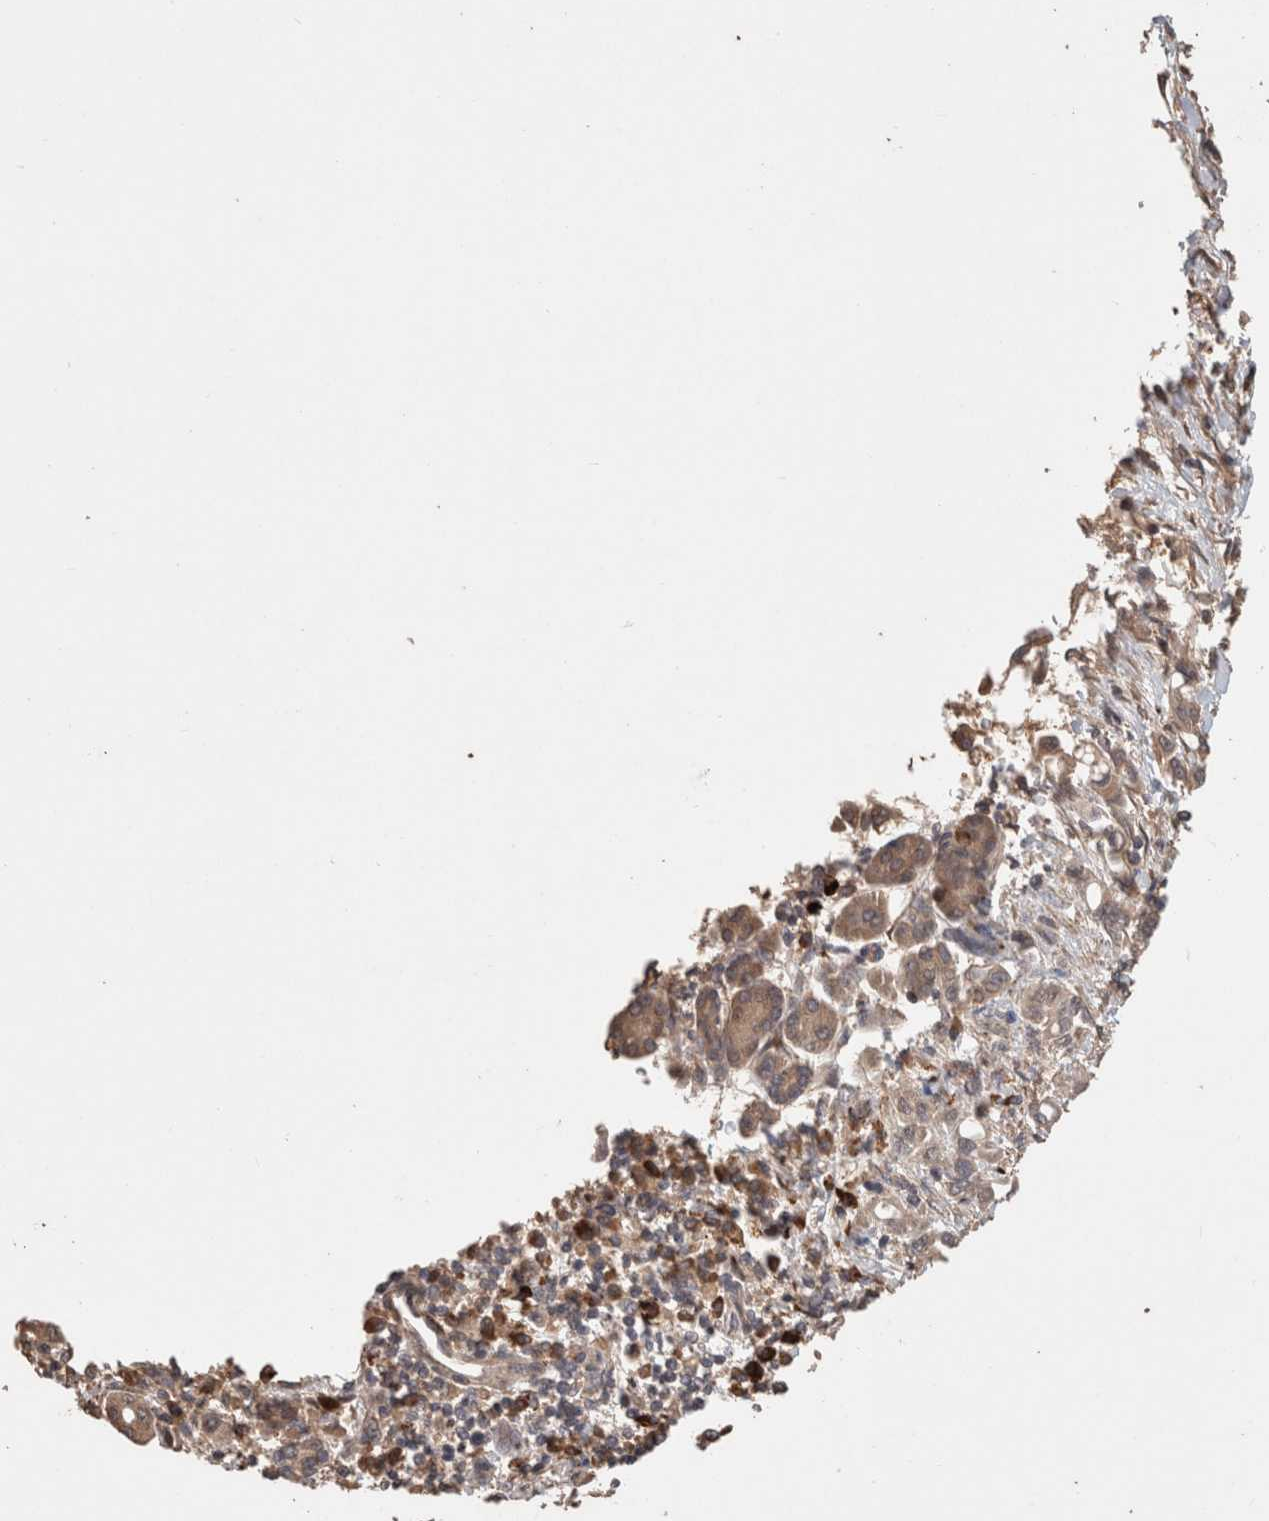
{"staining": {"intensity": "moderate", "quantity": ">75%", "location": "cytoplasmic/membranous"}, "tissue": "pancreatic cancer", "cell_type": "Tumor cells", "image_type": "cancer", "snomed": [{"axis": "morphology", "description": "Adenocarcinoma, NOS"}, {"axis": "topography", "description": "Pancreas"}], "caption": "This is a histology image of immunohistochemistry staining of adenocarcinoma (pancreatic), which shows moderate staining in the cytoplasmic/membranous of tumor cells.", "gene": "HROB", "patient": {"sex": "female", "age": 57}}